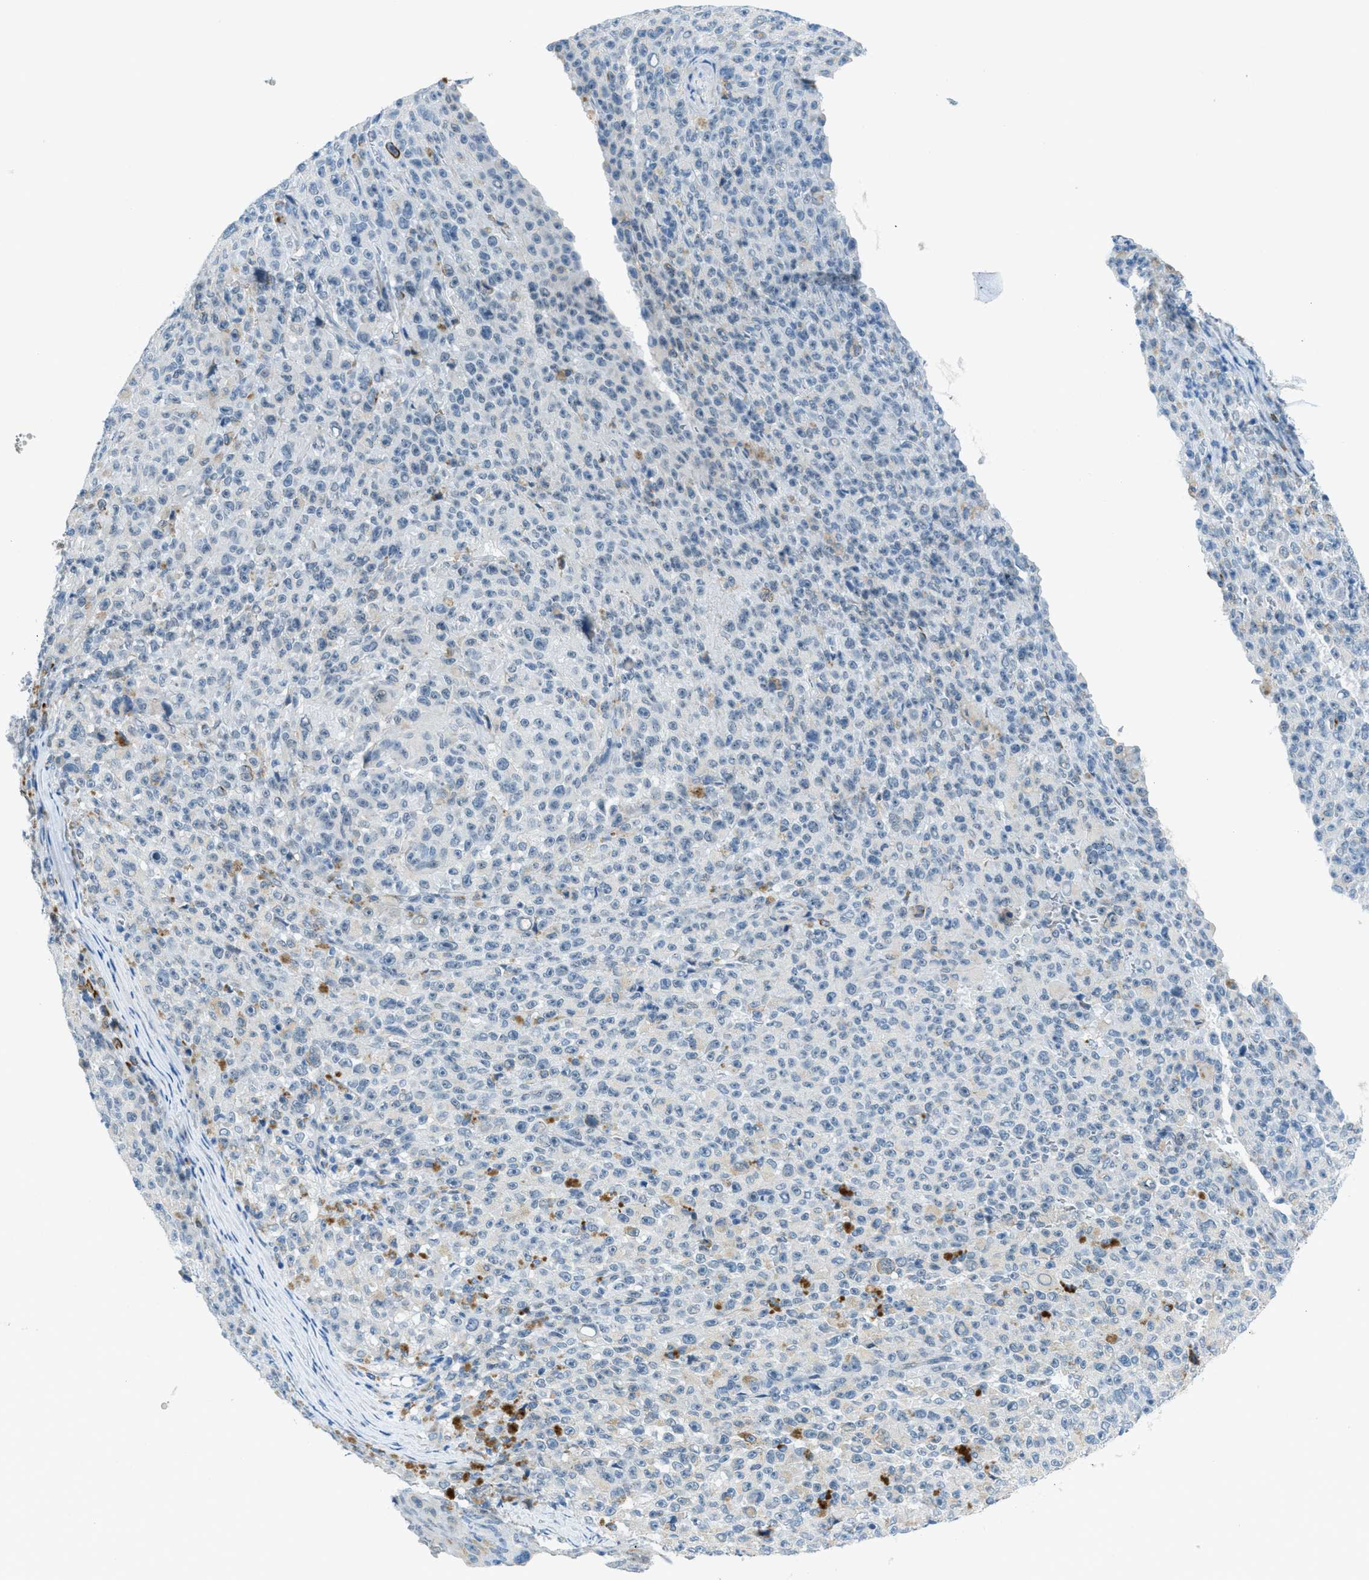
{"staining": {"intensity": "weak", "quantity": "<25%", "location": "cytoplasmic/membranous"}, "tissue": "melanoma", "cell_type": "Tumor cells", "image_type": "cancer", "snomed": [{"axis": "morphology", "description": "Malignant melanoma, NOS"}, {"axis": "topography", "description": "Skin"}], "caption": "Protein analysis of melanoma displays no significant positivity in tumor cells. (Stains: DAB immunohistochemistry (IHC) with hematoxylin counter stain, Microscopy: brightfield microscopy at high magnification).", "gene": "KLHL8", "patient": {"sex": "female", "age": 82}}